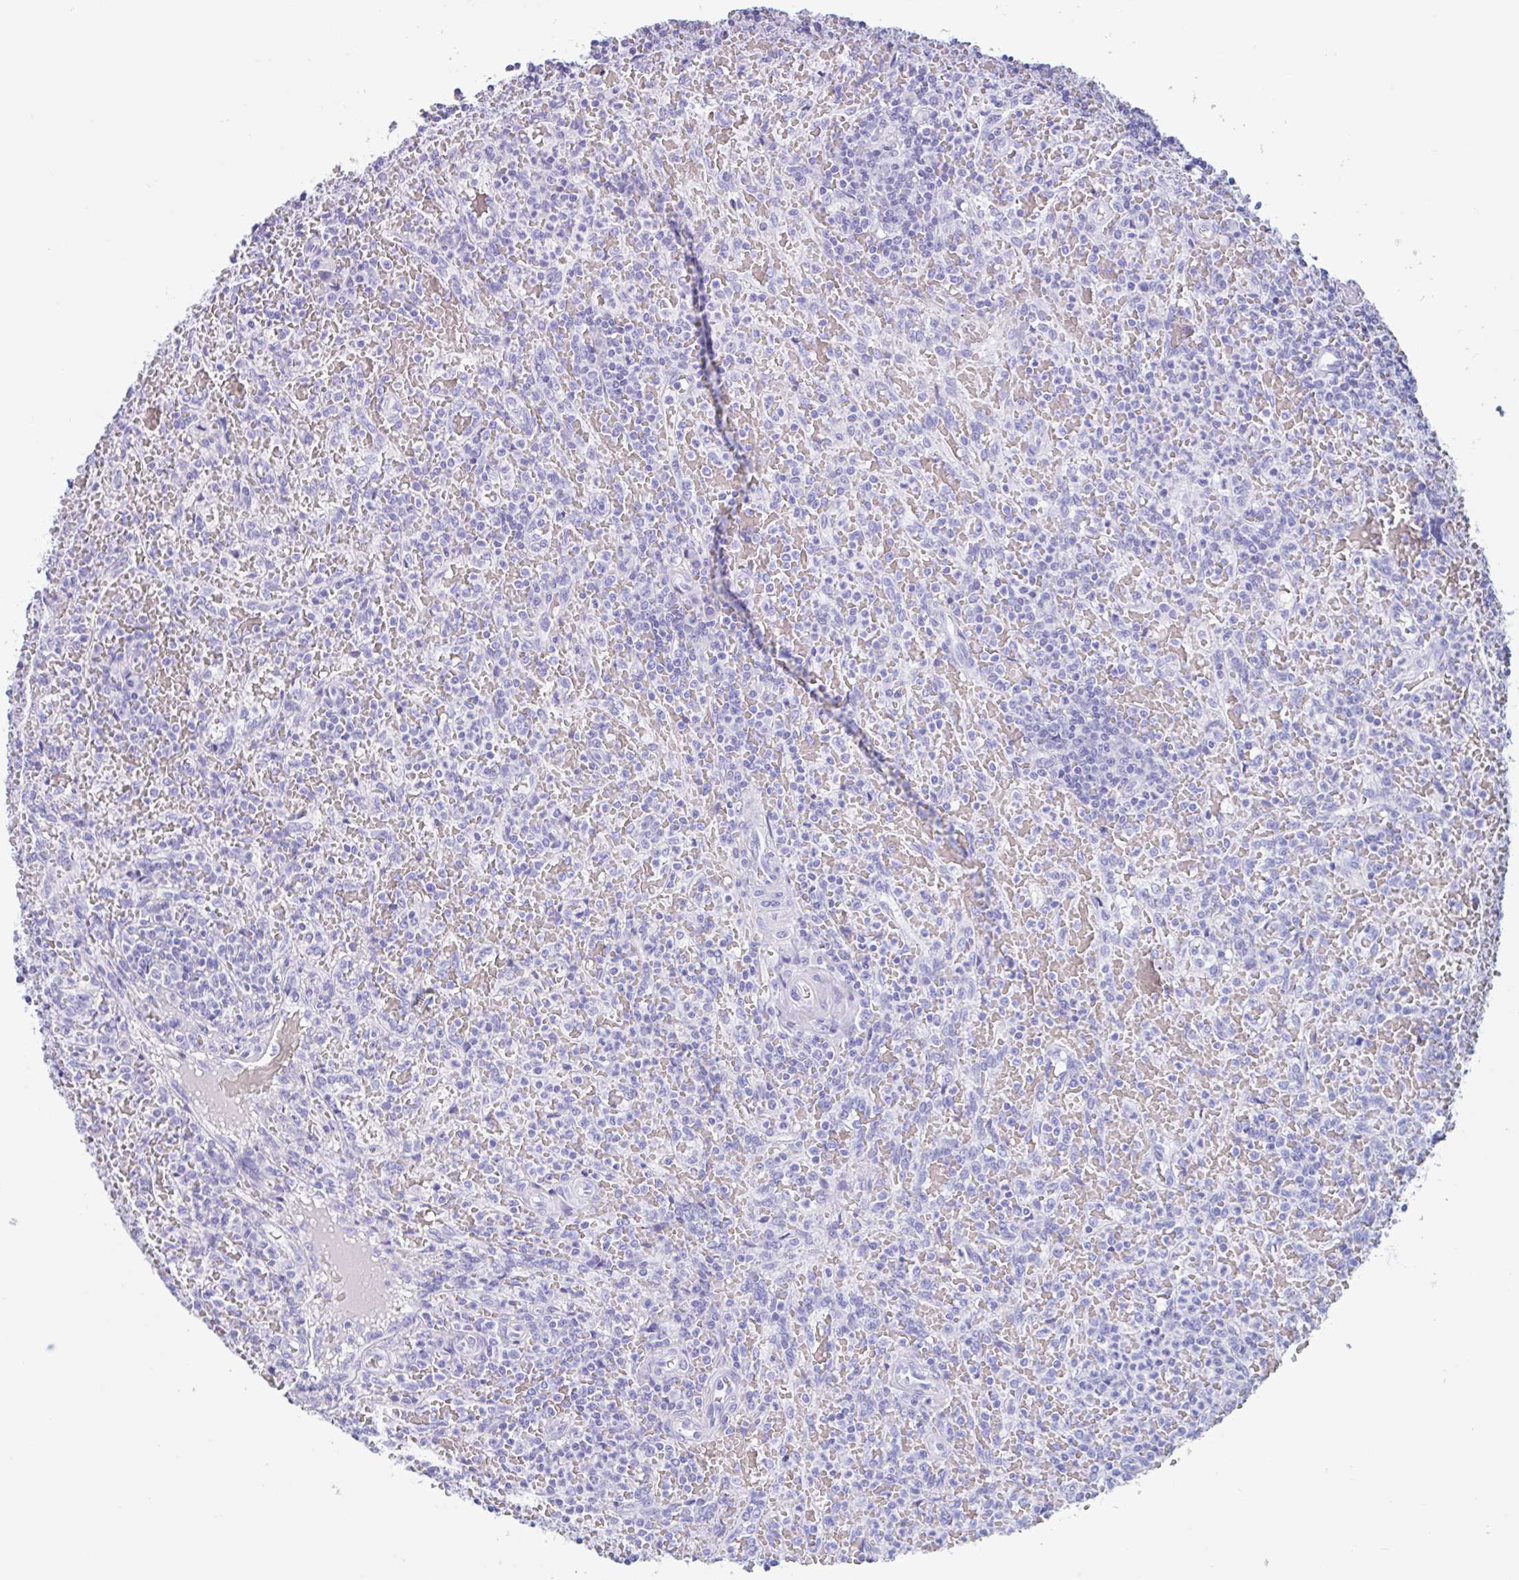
{"staining": {"intensity": "negative", "quantity": "none", "location": "none"}, "tissue": "lymphoma", "cell_type": "Tumor cells", "image_type": "cancer", "snomed": [{"axis": "morphology", "description": "Malignant lymphoma, non-Hodgkin's type, Low grade"}, {"axis": "topography", "description": "Spleen"}], "caption": "Micrograph shows no protein positivity in tumor cells of lymphoma tissue. The staining is performed using DAB (3,3'-diaminobenzidine) brown chromogen with nuclei counter-stained in using hematoxylin.", "gene": "CPTP", "patient": {"sex": "female", "age": 64}}